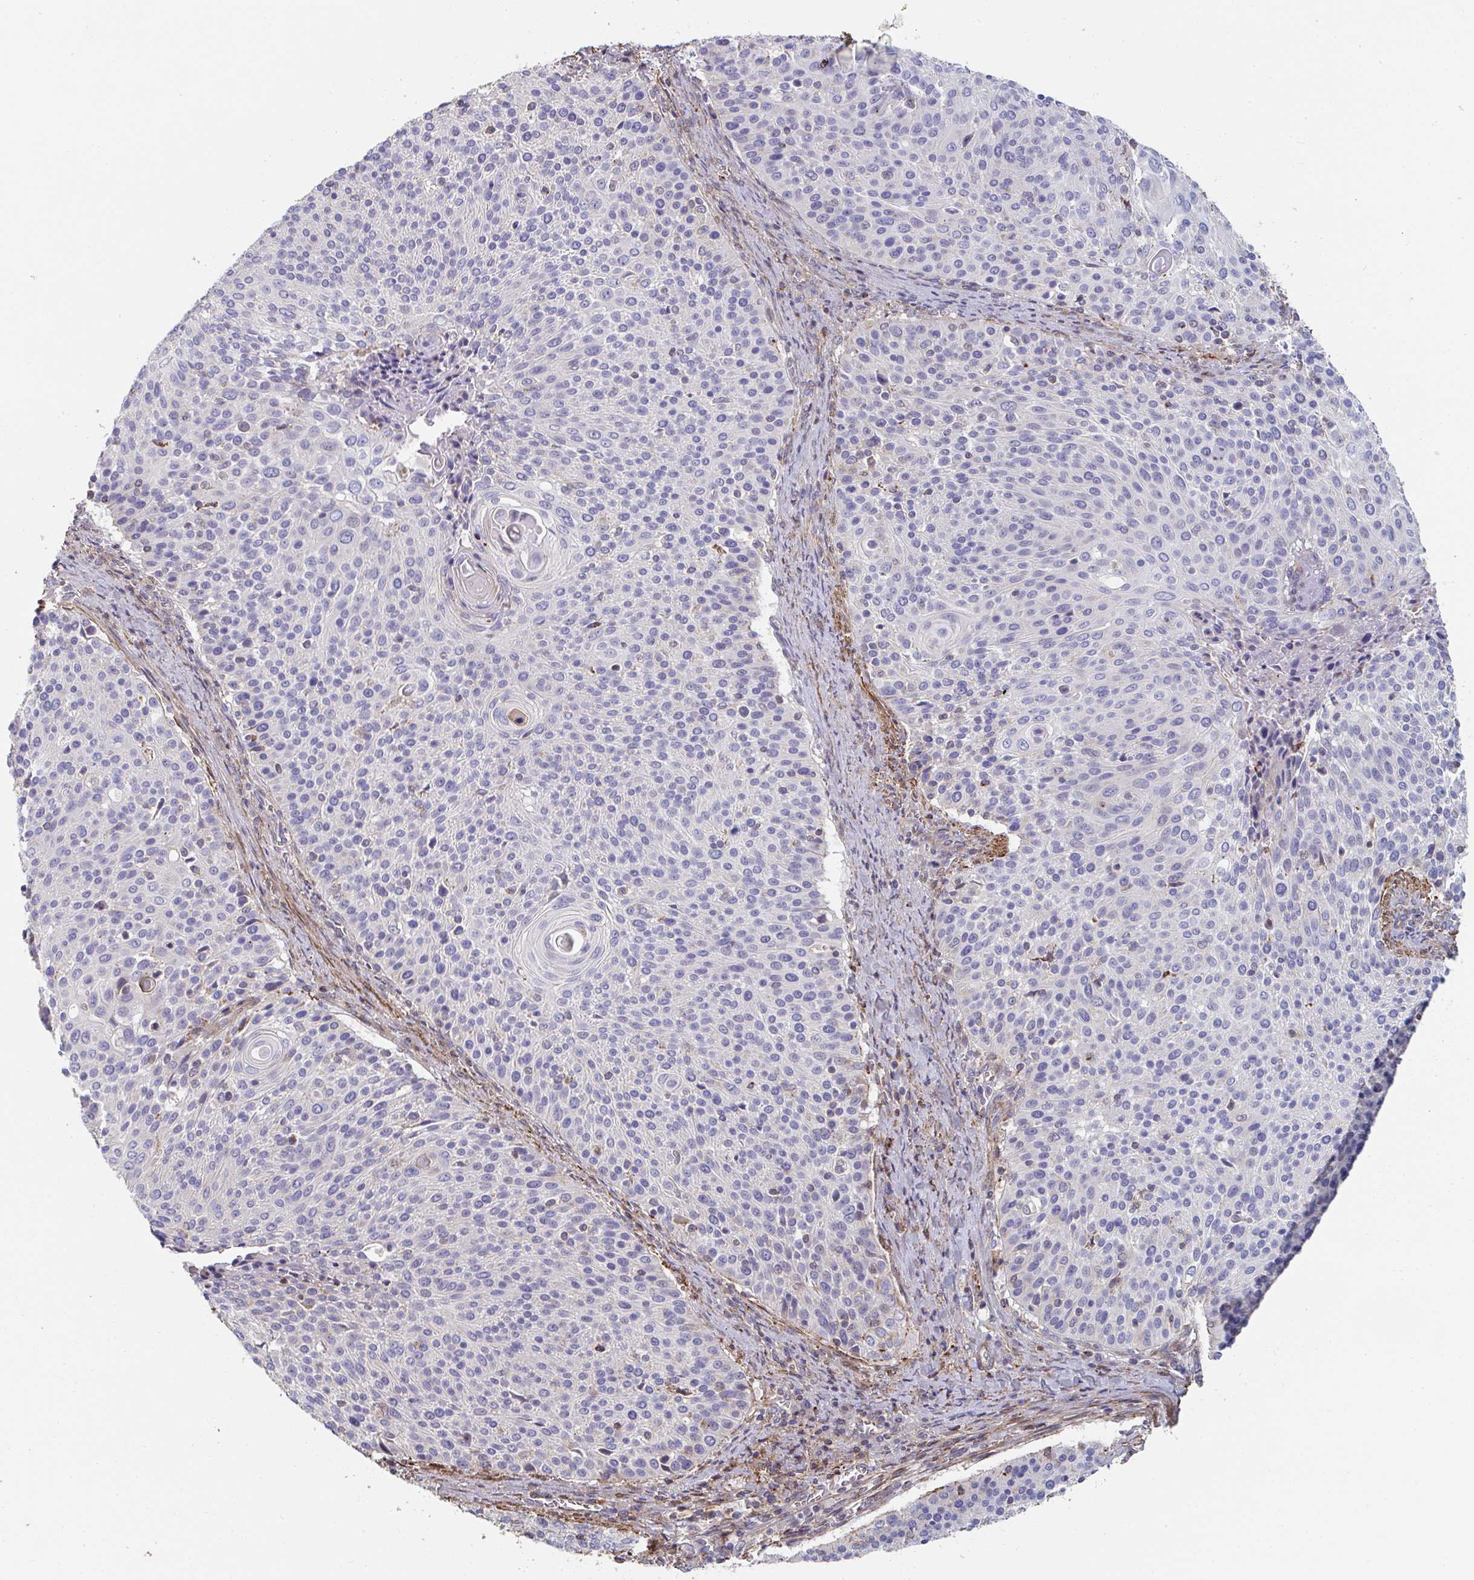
{"staining": {"intensity": "negative", "quantity": "none", "location": "none"}, "tissue": "cervical cancer", "cell_type": "Tumor cells", "image_type": "cancer", "snomed": [{"axis": "morphology", "description": "Squamous cell carcinoma, NOS"}, {"axis": "topography", "description": "Cervix"}], "caption": "Tumor cells are negative for brown protein staining in cervical squamous cell carcinoma. (Stains: DAB (3,3'-diaminobenzidine) IHC with hematoxylin counter stain, Microscopy: brightfield microscopy at high magnification).", "gene": "FZD2", "patient": {"sex": "female", "age": 31}}